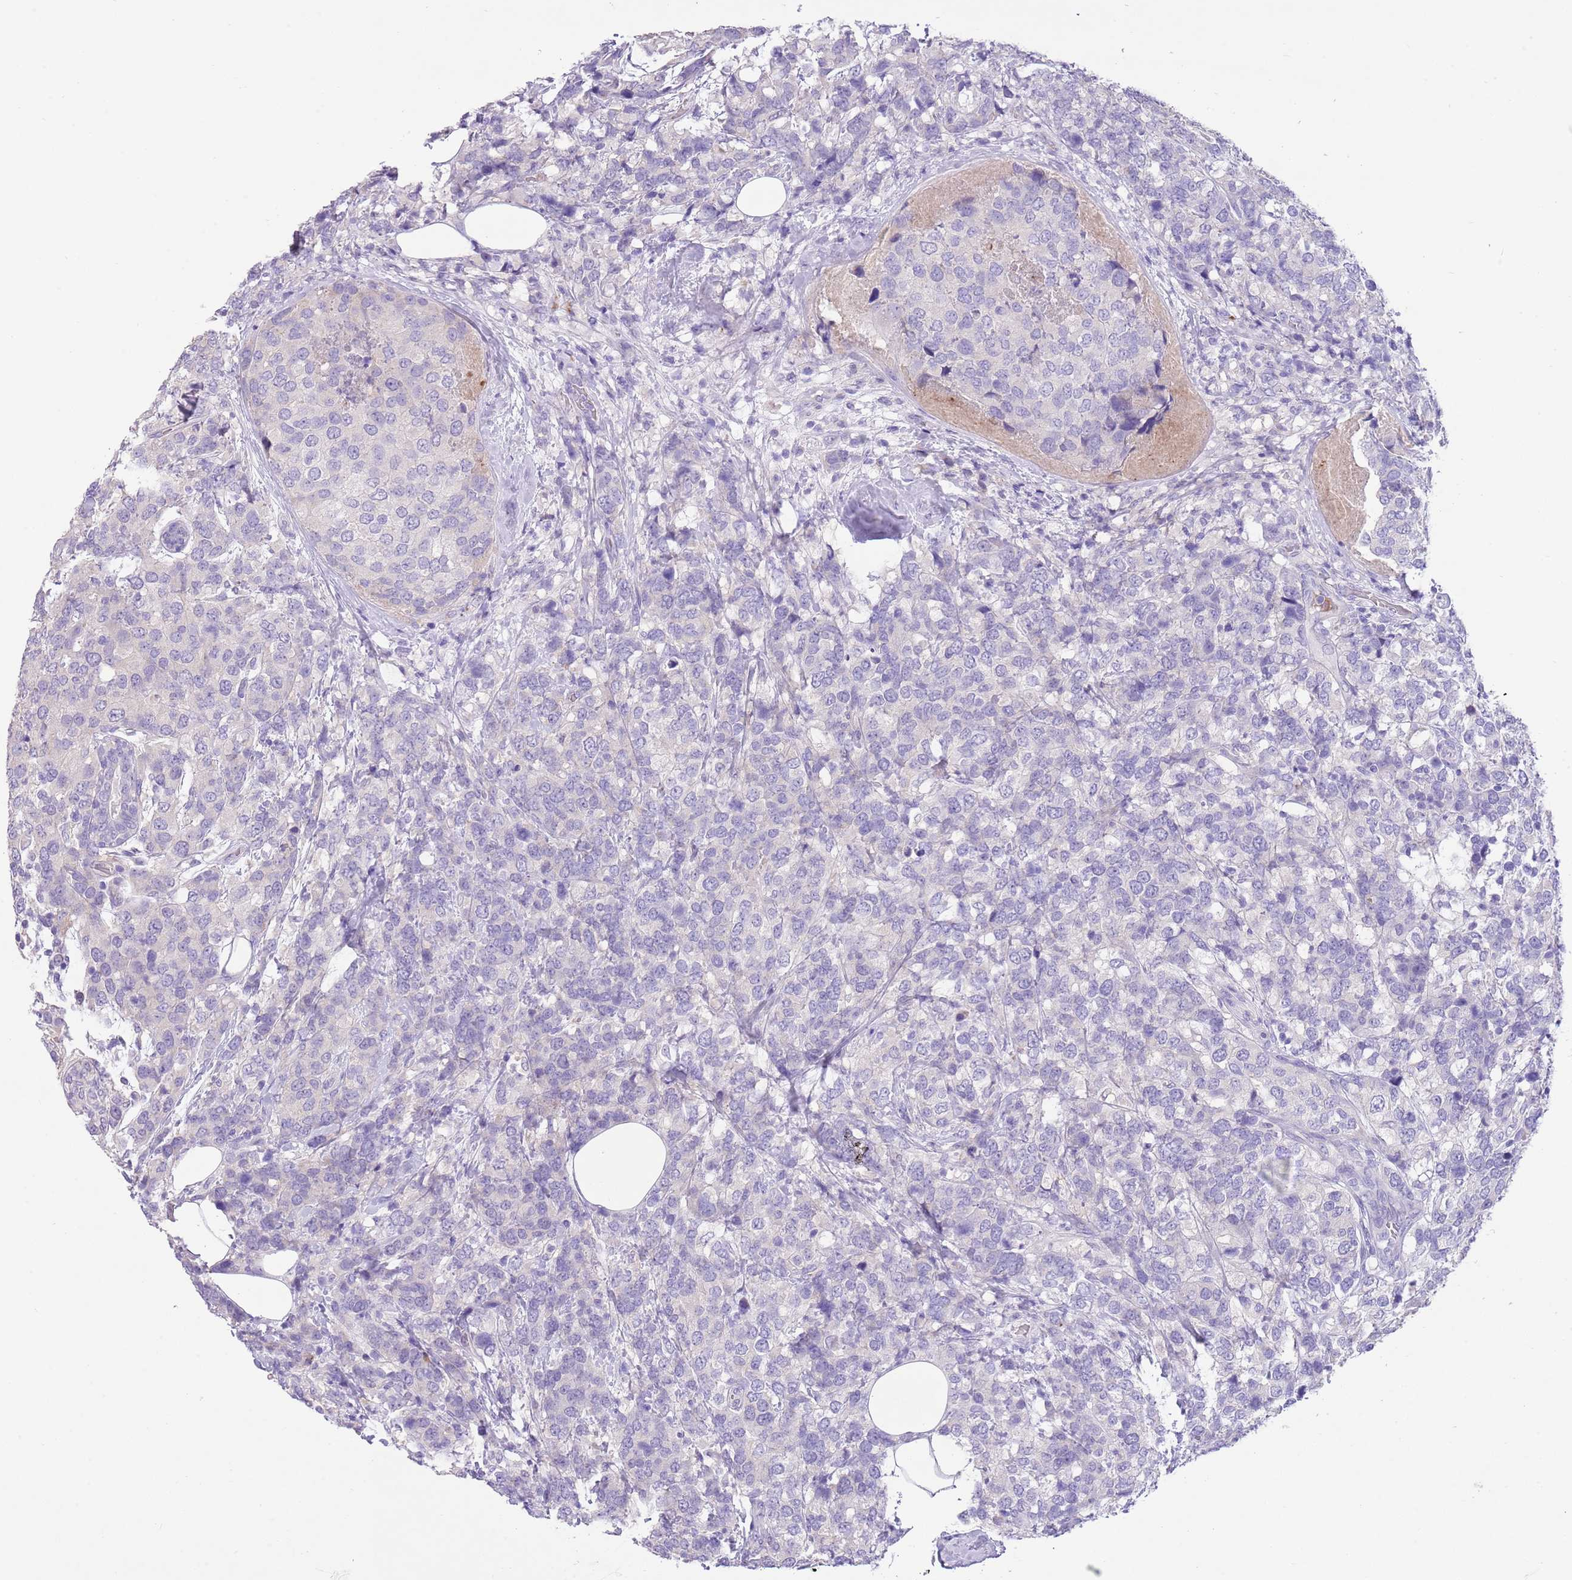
{"staining": {"intensity": "negative", "quantity": "none", "location": "none"}, "tissue": "breast cancer", "cell_type": "Tumor cells", "image_type": "cancer", "snomed": [{"axis": "morphology", "description": "Lobular carcinoma"}, {"axis": "topography", "description": "Breast"}], "caption": "Tumor cells are negative for protein expression in human lobular carcinoma (breast). (Stains: DAB immunohistochemistry (IHC) with hematoxylin counter stain, Microscopy: brightfield microscopy at high magnification).", "gene": "CLEC2A", "patient": {"sex": "female", "age": 59}}